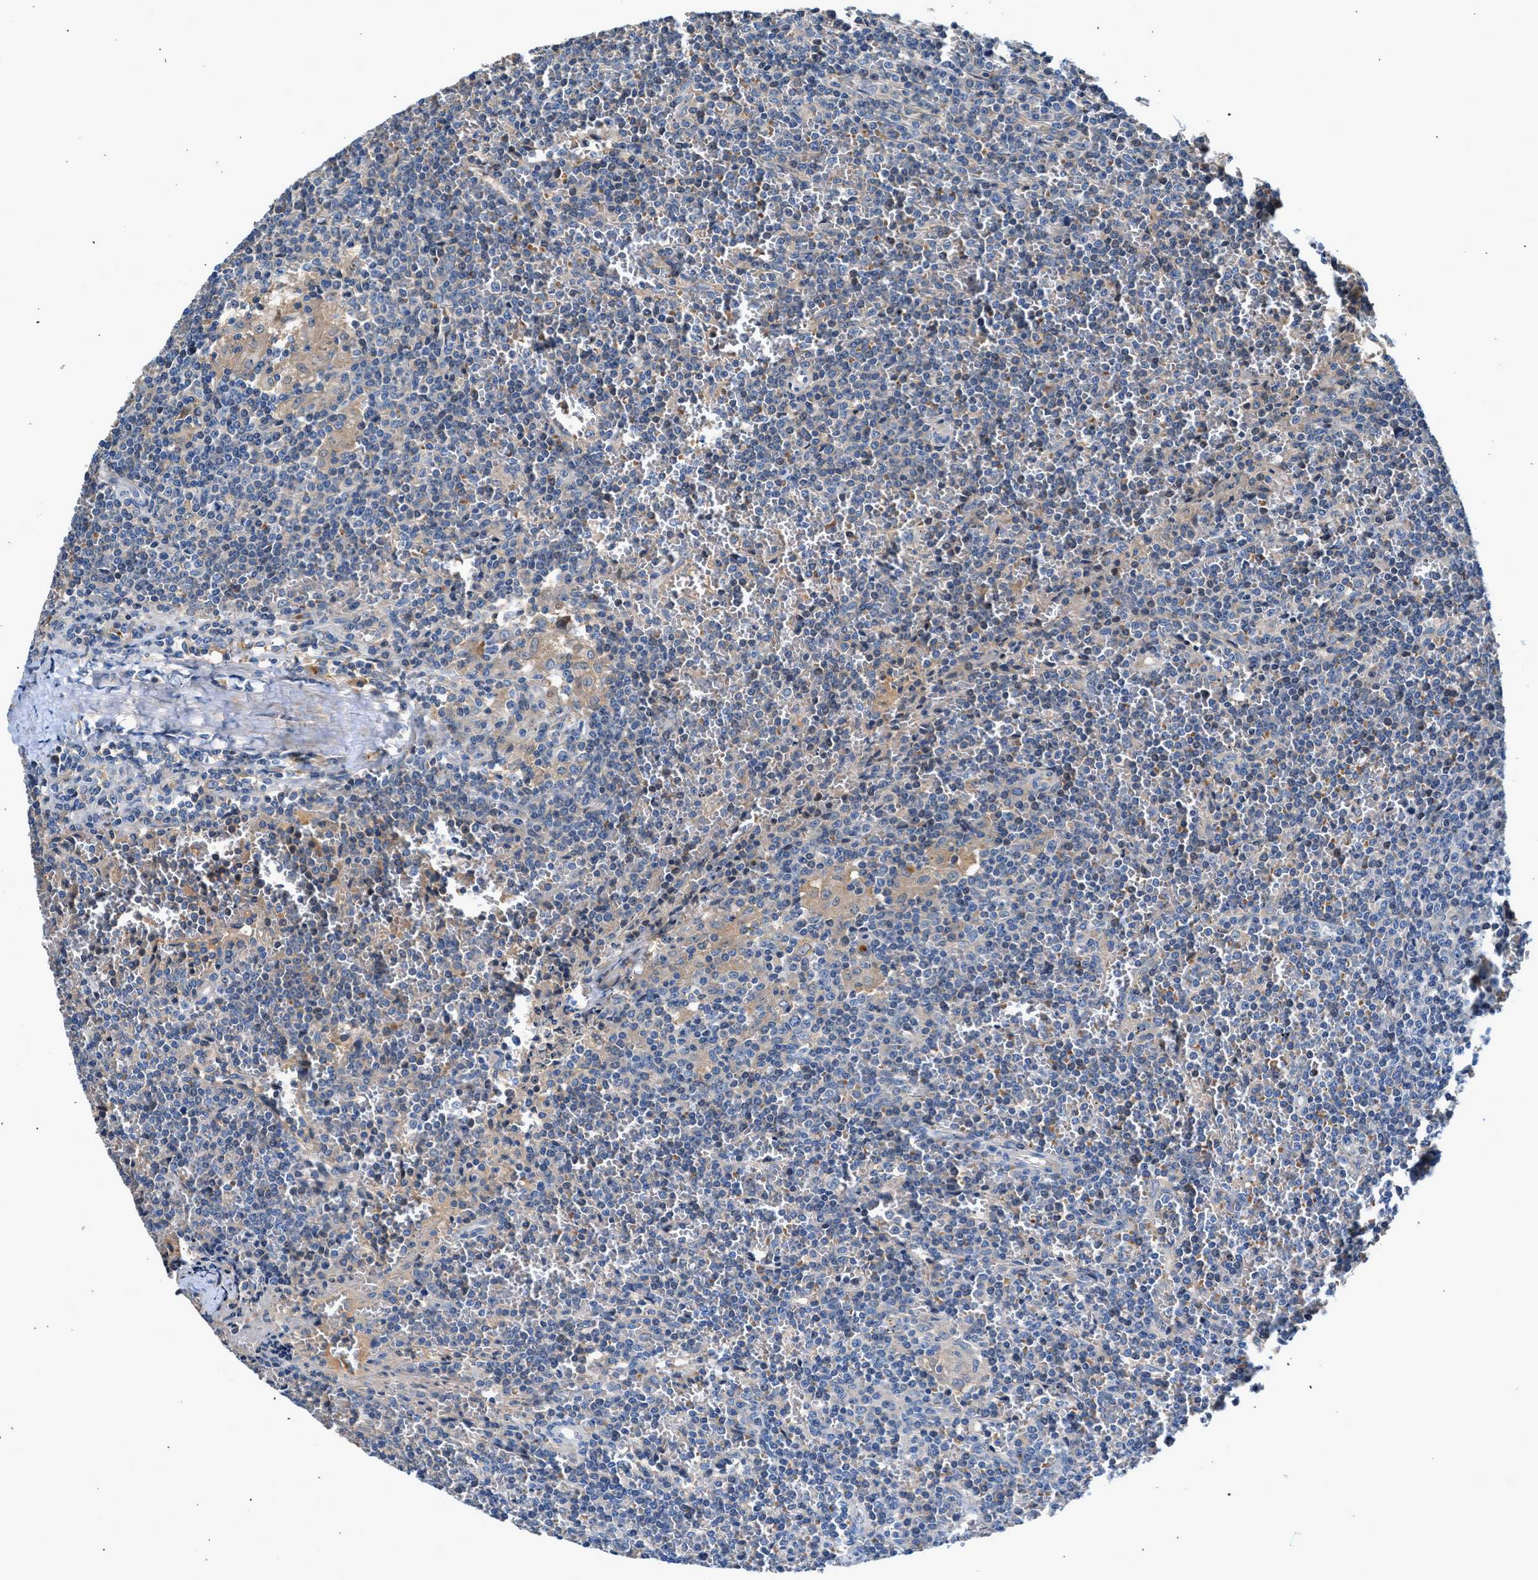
{"staining": {"intensity": "negative", "quantity": "none", "location": "none"}, "tissue": "lymphoma", "cell_type": "Tumor cells", "image_type": "cancer", "snomed": [{"axis": "morphology", "description": "Malignant lymphoma, non-Hodgkin's type, Low grade"}, {"axis": "topography", "description": "Spleen"}], "caption": "Histopathology image shows no significant protein staining in tumor cells of malignant lymphoma, non-Hodgkin's type (low-grade).", "gene": "RWDD2B", "patient": {"sex": "female", "age": 19}}